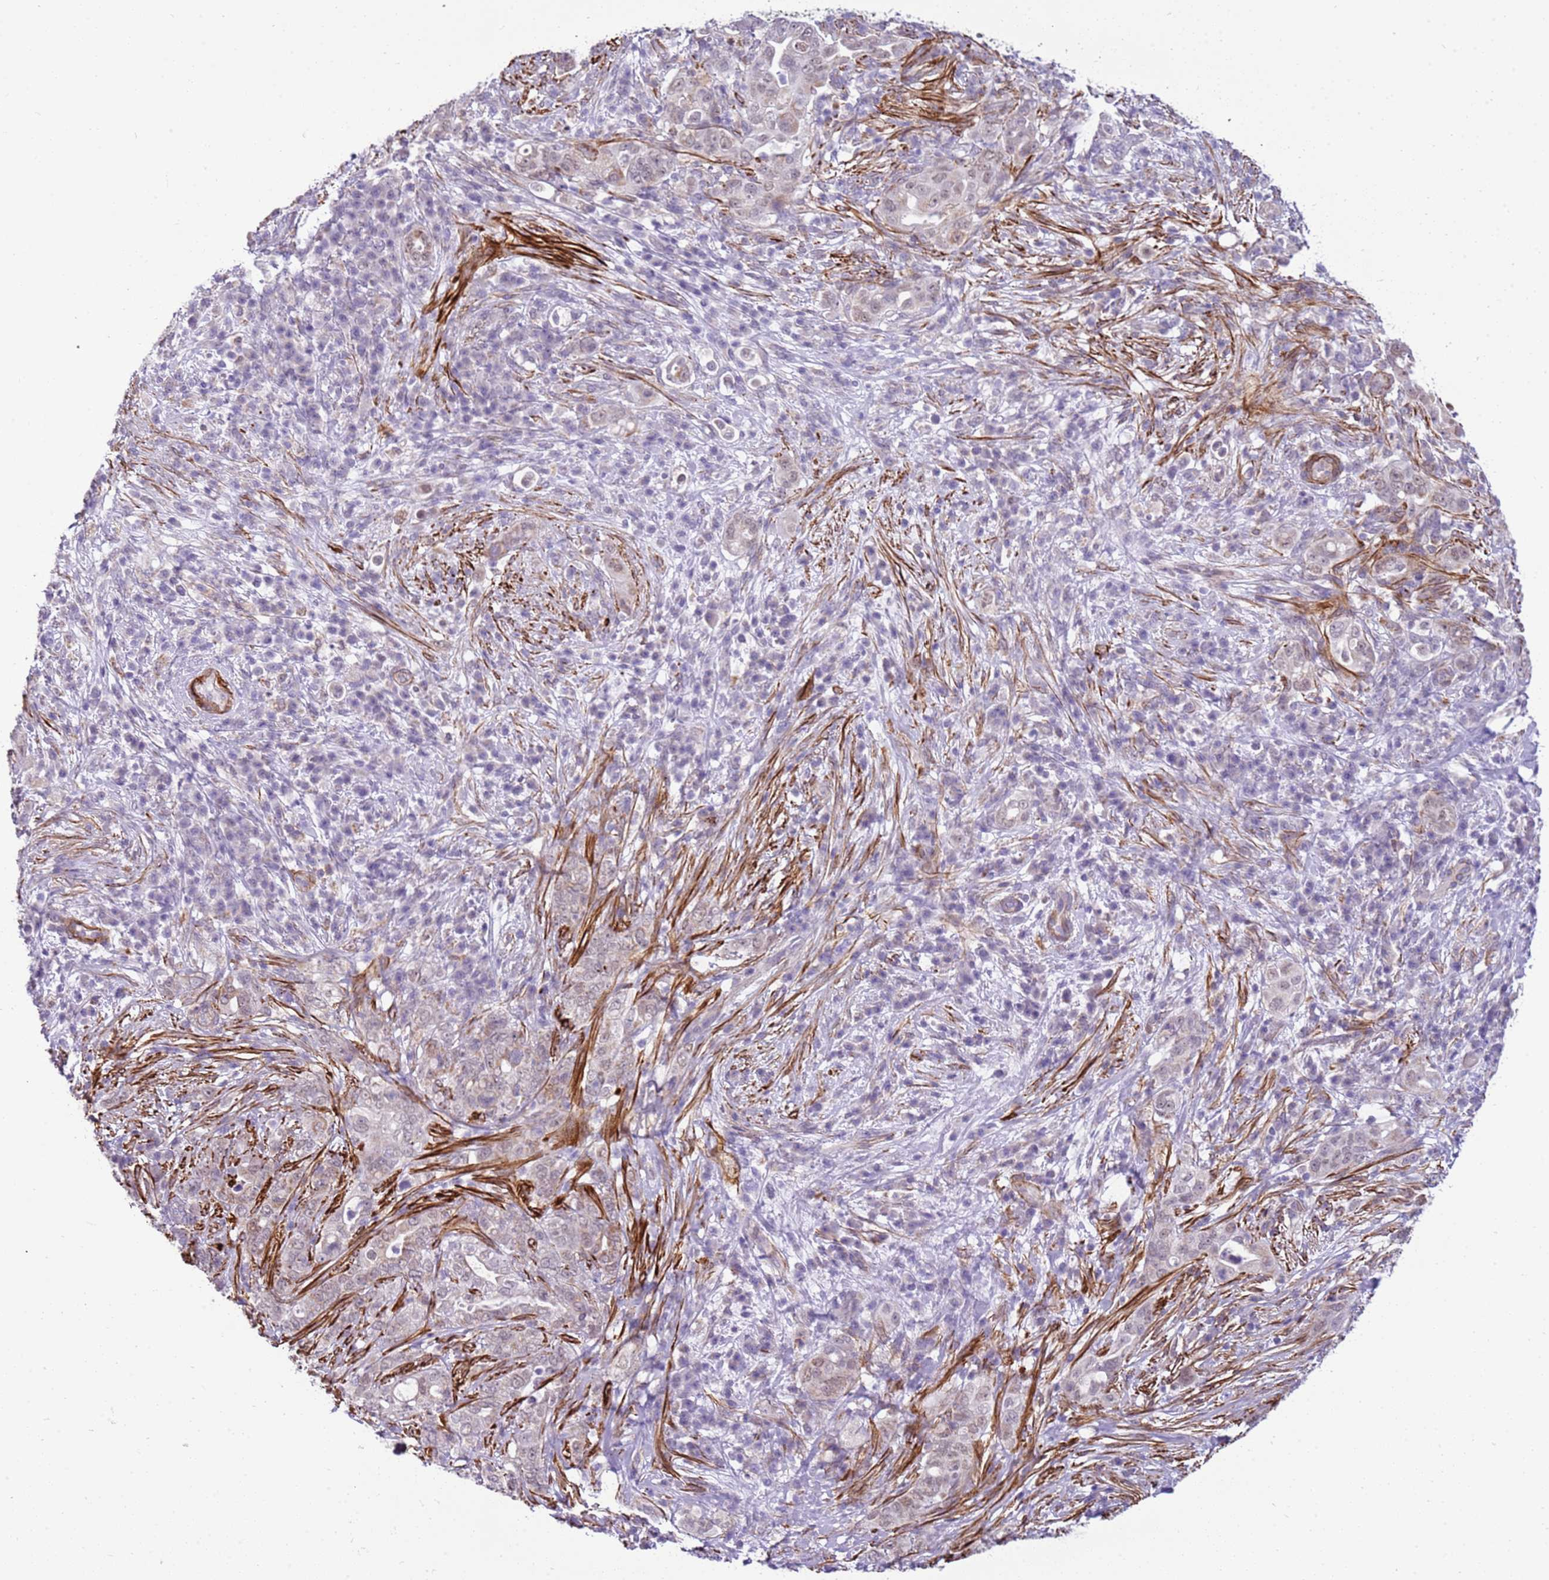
{"staining": {"intensity": "weak", "quantity": "<25%", "location": "cytoplasmic/membranous,nuclear"}, "tissue": "pancreatic cancer", "cell_type": "Tumor cells", "image_type": "cancer", "snomed": [{"axis": "morphology", "description": "Normal tissue, NOS"}, {"axis": "morphology", "description": "Adenocarcinoma, NOS"}, {"axis": "topography", "description": "Lymph node"}, {"axis": "topography", "description": "Pancreas"}], "caption": "The immunohistochemistry (IHC) histopathology image has no significant staining in tumor cells of pancreatic cancer tissue.", "gene": "SMIM4", "patient": {"sex": "female", "age": 67}}